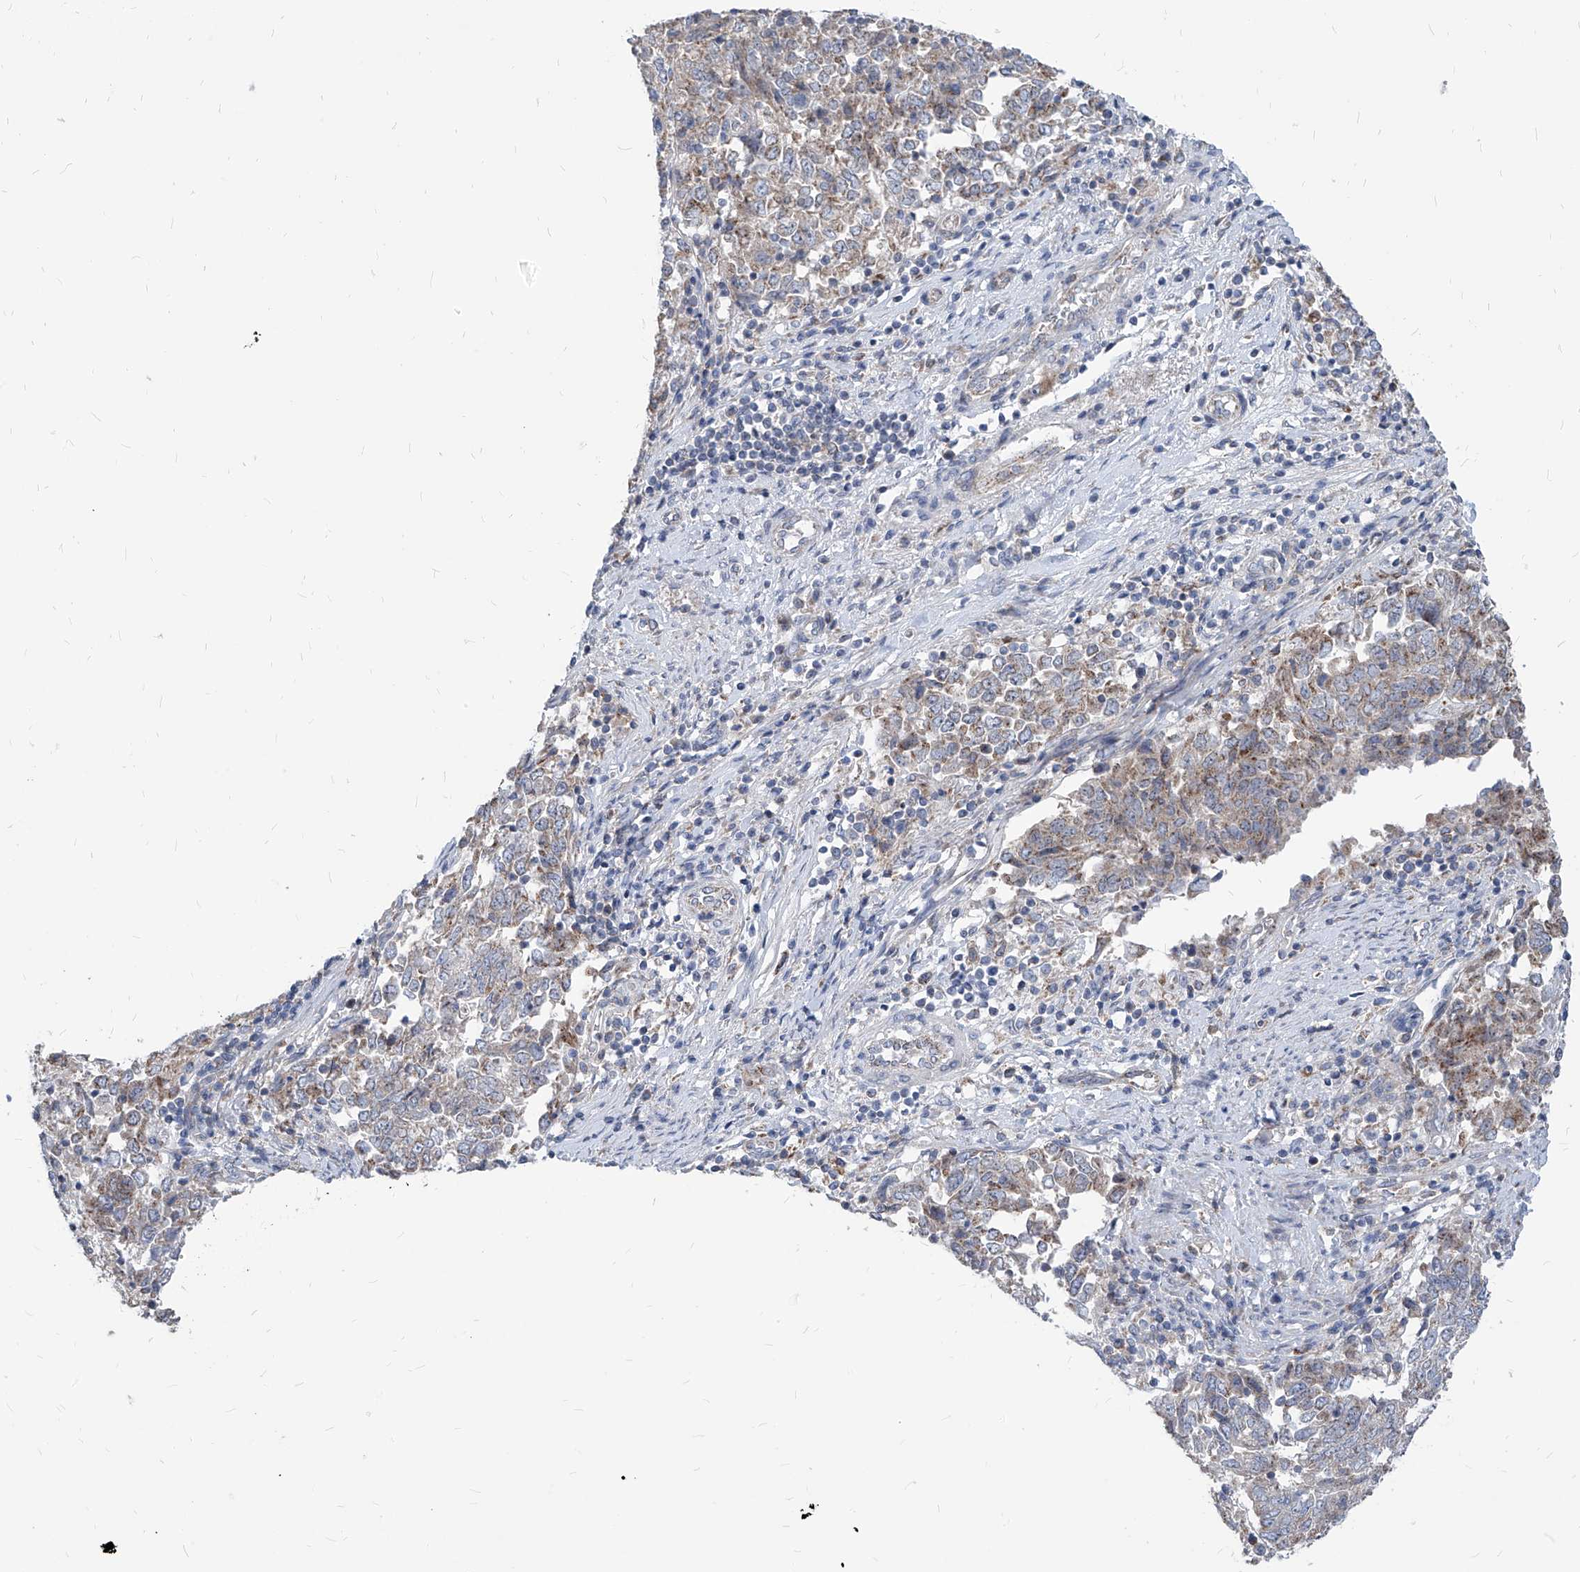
{"staining": {"intensity": "weak", "quantity": ">75%", "location": "cytoplasmic/membranous"}, "tissue": "endometrial cancer", "cell_type": "Tumor cells", "image_type": "cancer", "snomed": [{"axis": "morphology", "description": "Adenocarcinoma, NOS"}, {"axis": "topography", "description": "Endometrium"}], "caption": "Protein staining displays weak cytoplasmic/membranous staining in about >75% of tumor cells in adenocarcinoma (endometrial).", "gene": "AGPS", "patient": {"sex": "female", "age": 80}}